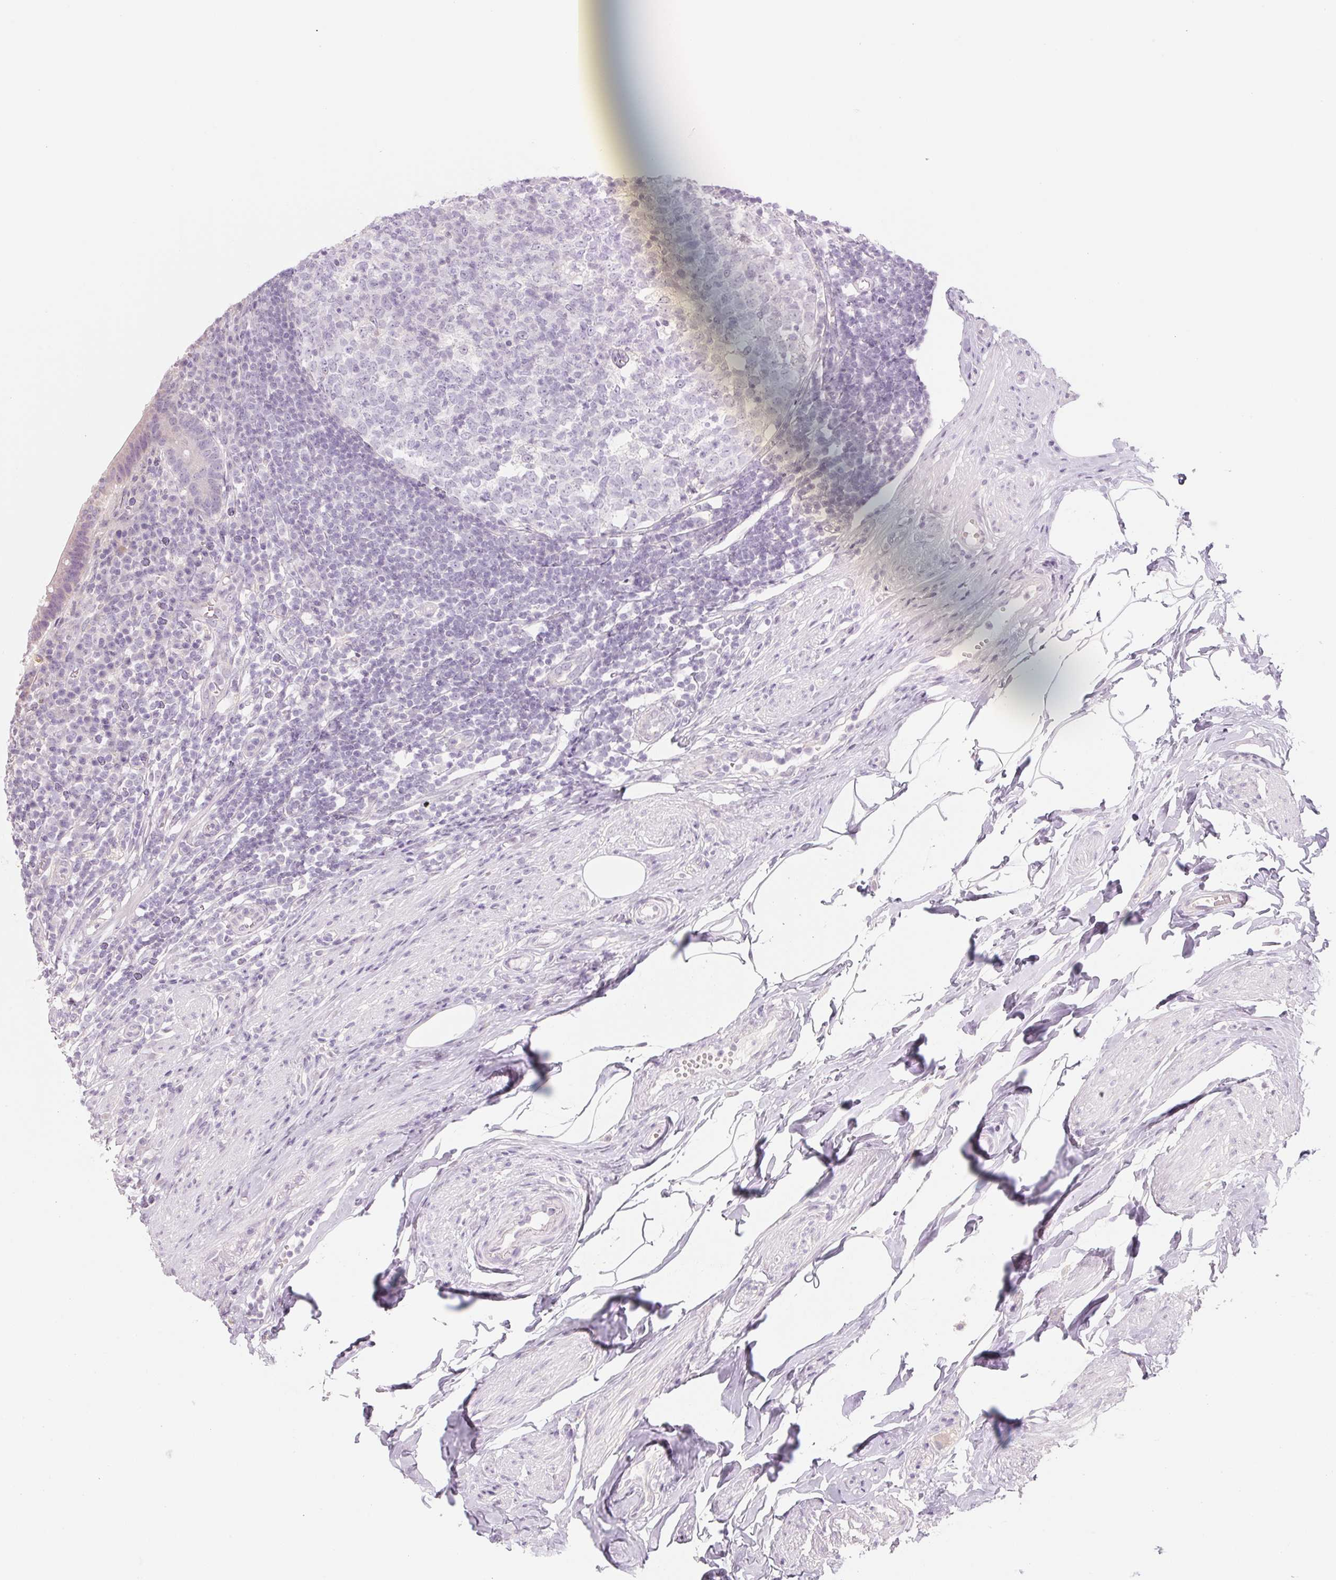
{"staining": {"intensity": "weak", "quantity": "<25%", "location": "cytoplasmic/membranous"}, "tissue": "appendix", "cell_type": "Glandular cells", "image_type": "normal", "snomed": [{"axis": "morphology", "description": "Normal tissue, NOS"}, {"axis": "topography", "description": "Appendix"}], "caption": "Glandular cells are negative for protein expression in unremarkable human appendix. (DAB IHC with hematoxylin counter stain).", "gene": "POU1F1", "patient": {"sex": "female", "age": 56}}